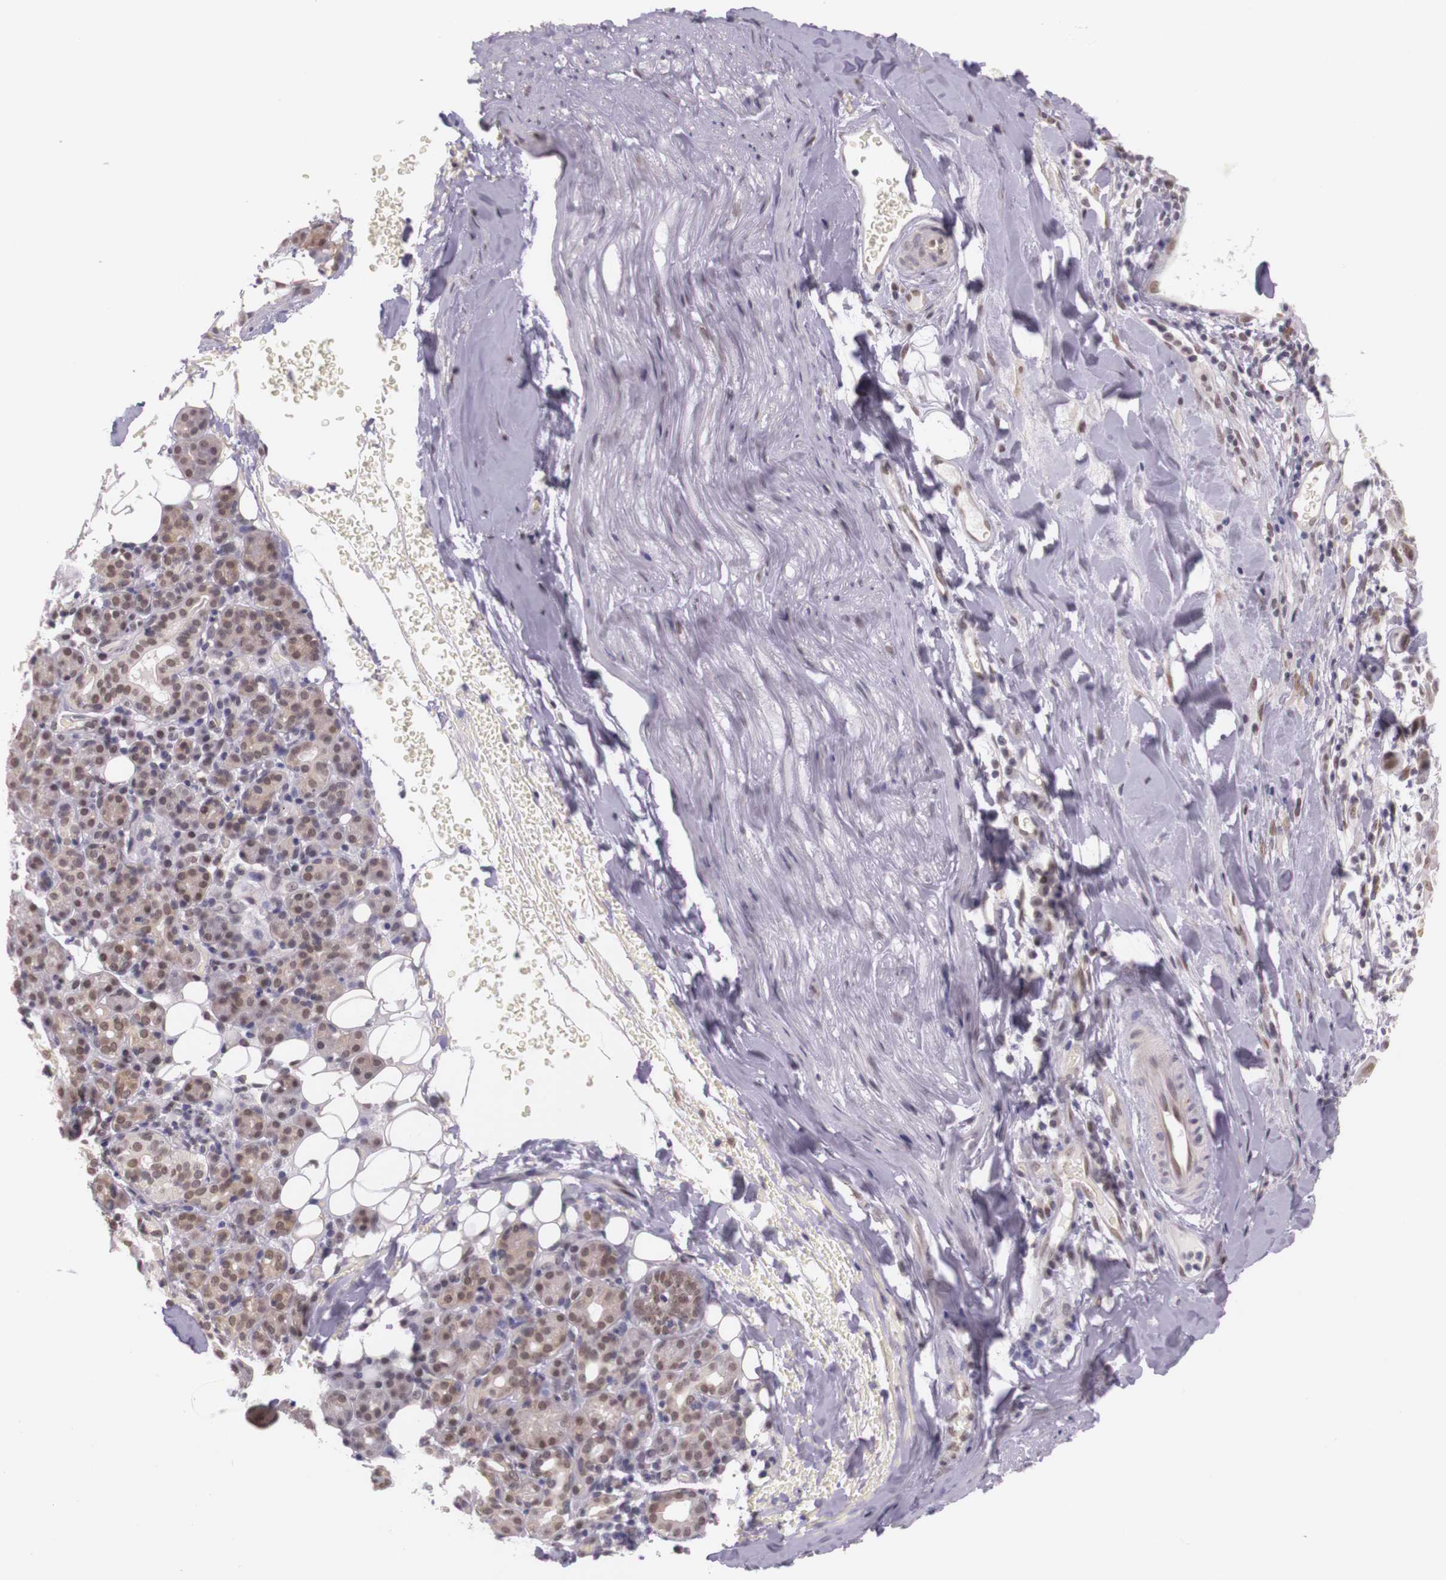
{"staining": {"intensity": "weak", "quantity": "25%-75%", "location": "nuclear"}, "tissue": "skin cancer", "cell_type": "Tumor cells", "image_type": "cancer", "snomed": [{"axis": "morphology", "description": "Squamous cell carcinoma, NOS"}, {"axis": "topography", "description": "Skin"}], "caption": "A micrograph showing weak nuclear staining in approximately 25%-75% of tumor cells in skin cancer, as visualized by brown immunohistochemical staining.", "gene": "WDR13", "patient": {"sex": "male", "age": 84}}